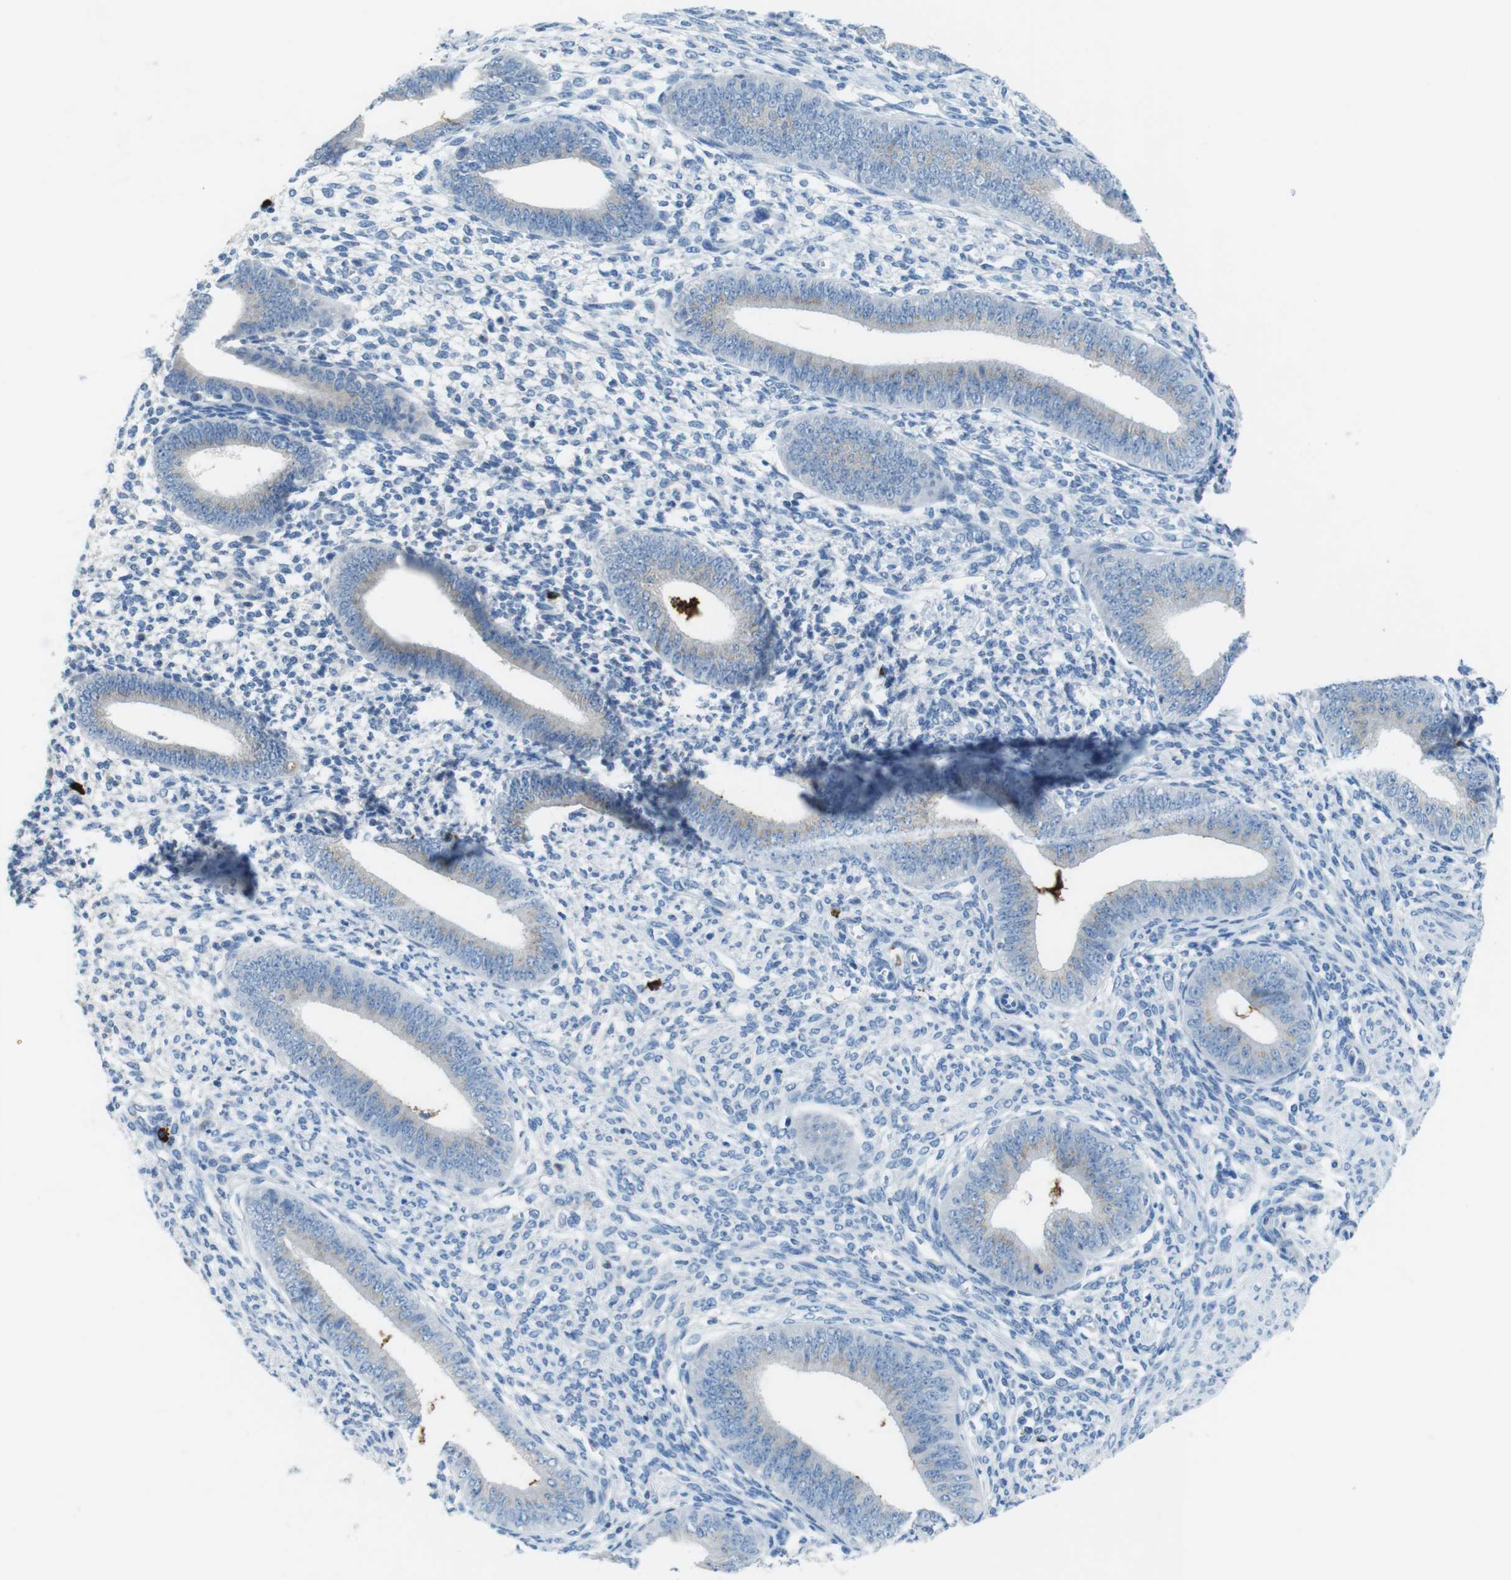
{"staining": {"intensity": "negative", "quantity": "none", "location": "none"}, "tissue": "endometrium", "cell_type": "Cells in endometrial stroma", "image_type": "normal", "snomed": [{"axis": "morphology", "description": "Normal tissue, NOS"}, {"axis": "topography", "description": "Endometrium"}], "caption": "Cells in endometrial stroma are negative for protein expression in normal human endometrium. (DAB immunohistochemistry with hematoxylin counter stain).", "gene": "SLC35A3", "patient": {"sex": "female", "age": 35}}